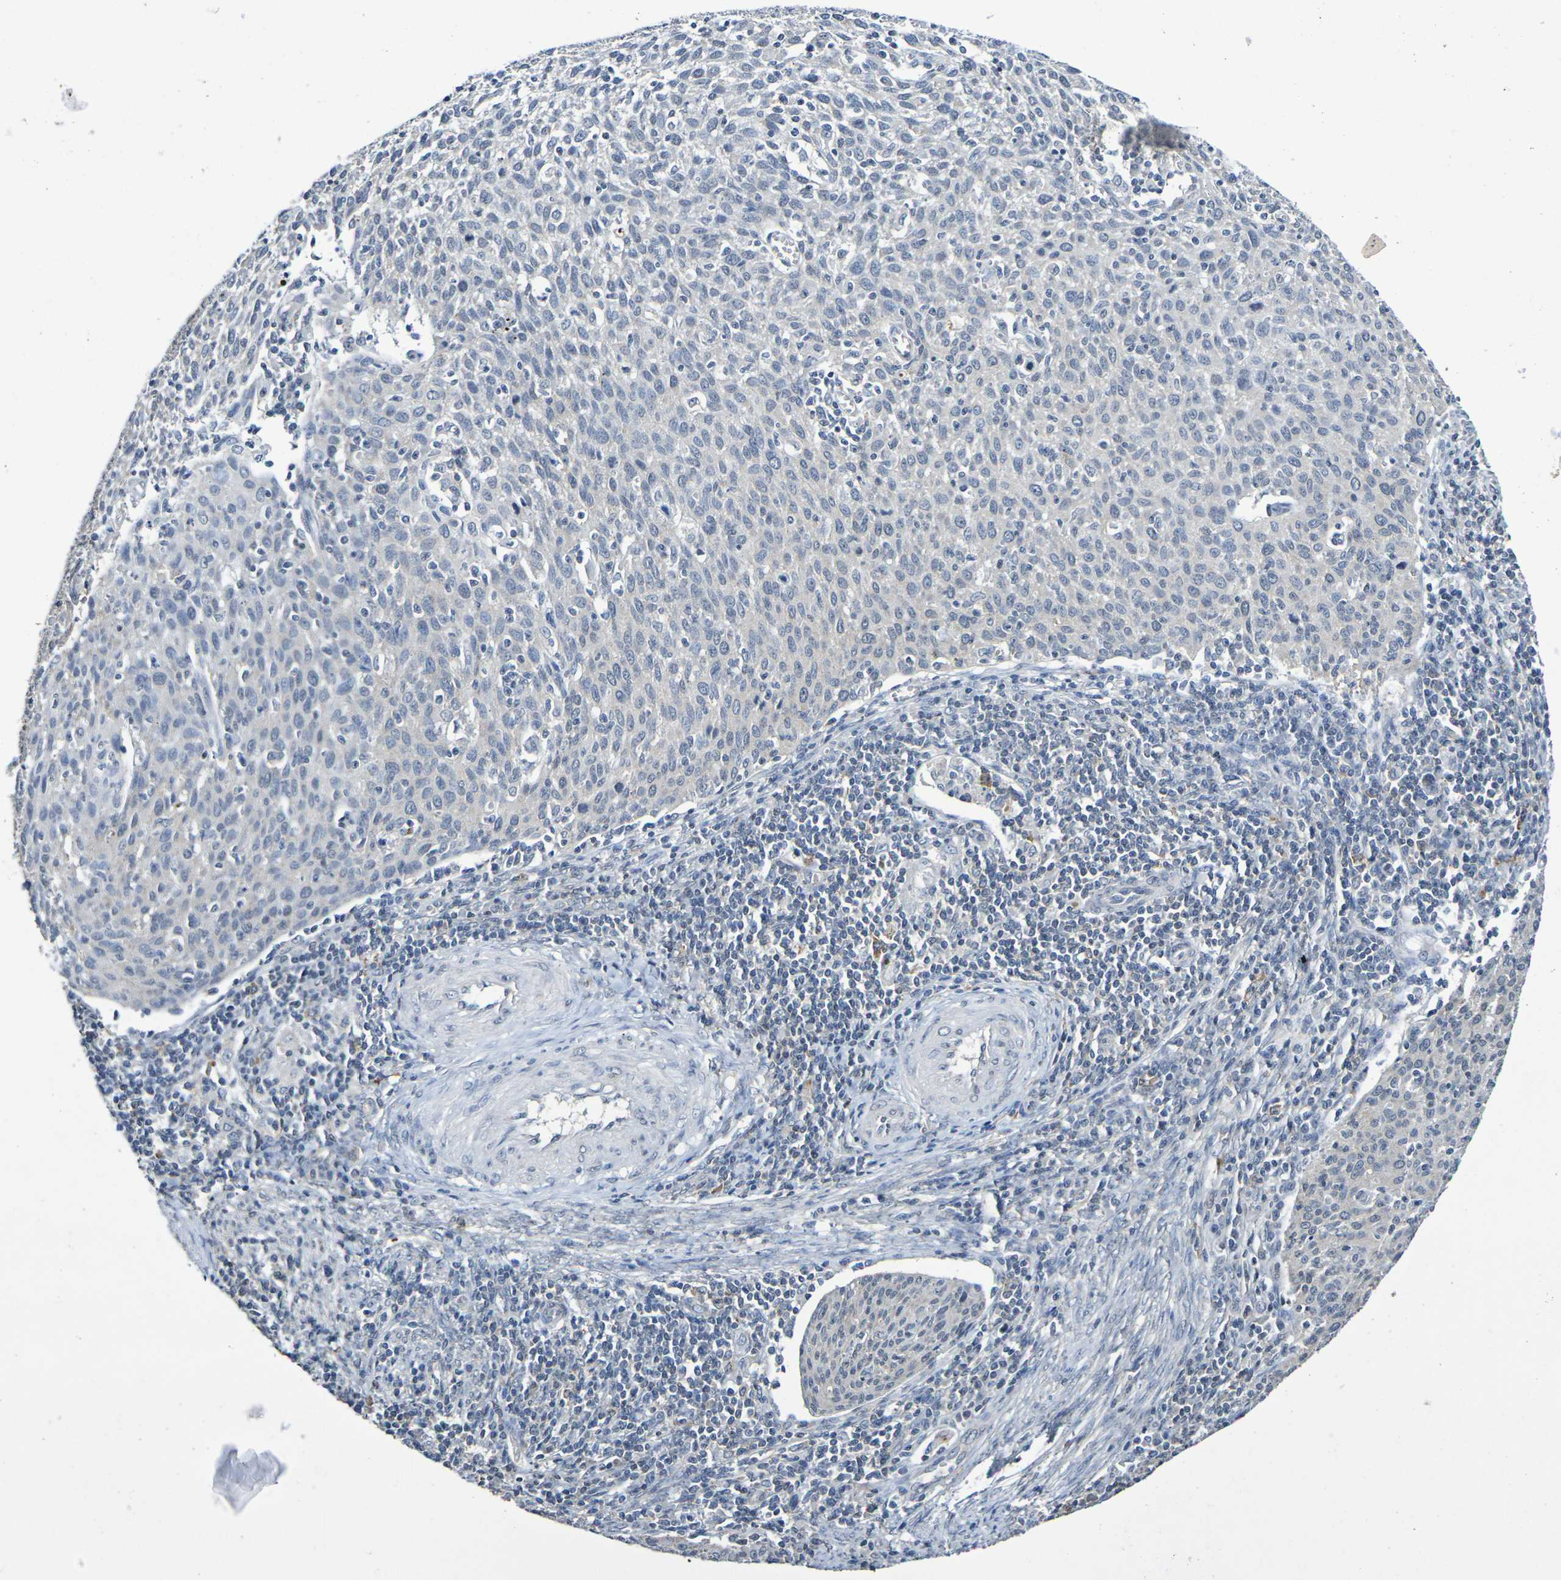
{"staining": {"intensity": "negative", "quantity": "none", "location": "none"}, "tissue": "cervical cancer", "cell_type": "Tumor cells", "image_type": "cancer", "snomed": [{"axis": "morphology", "description": "Squamous cell carcinoma, NOS"}, {"axis": "topography", "description": "Cervix"}], "caption": "Tumor cells are negative for protein expression in human squamous cell carcinoma (cervical). (DAB (3,3'-diaminobenzidine) IHC, high magnification).", "gene": "CHRNB1", "patient": {"sex": "female", "age": 38}}